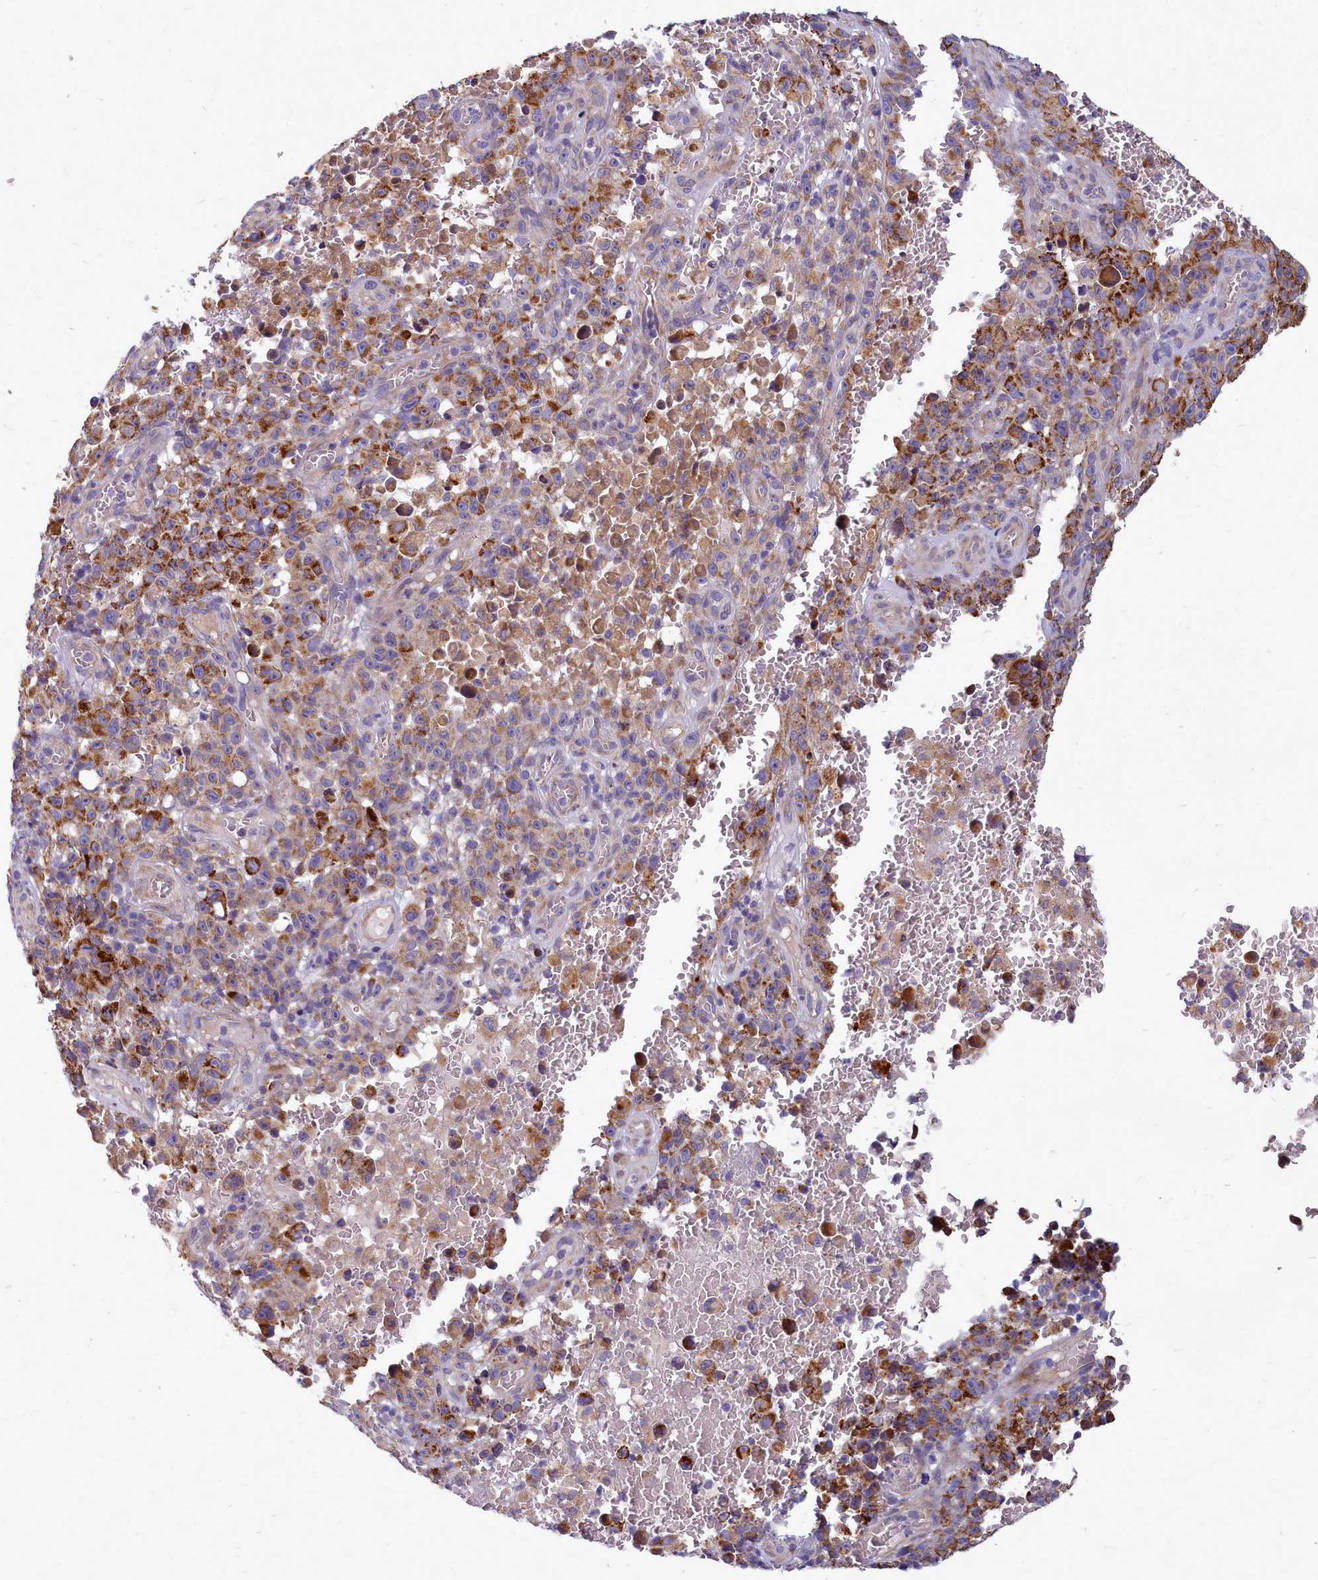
{"staining": {"intensity": "moderate", "quantity": ">75%", "location": "cytoplasmic/membranous"}, "tissue": "melanoma", "cell_type": "Tumor cells", "image_type": "cancer", "snomed": [{"axis": "morphology", "description": "Malignant melanoma, NOS"}, {"axis": "topography", "description": "Skin"}], "caption": "Immunohistochemistry staining of melanoma, which shows medium levels of moderate cytoplasmic/membranous expression in approximately >75% of tumor cells indicating moderate cytoplasmic/membranous protein expression. The staining was performed using DAB (brown) for protein detection and nuclei were counterstained in hematoxylin (blue).", "gene": "SMPD4", "patient": {"sex": "female", "age": 82}}